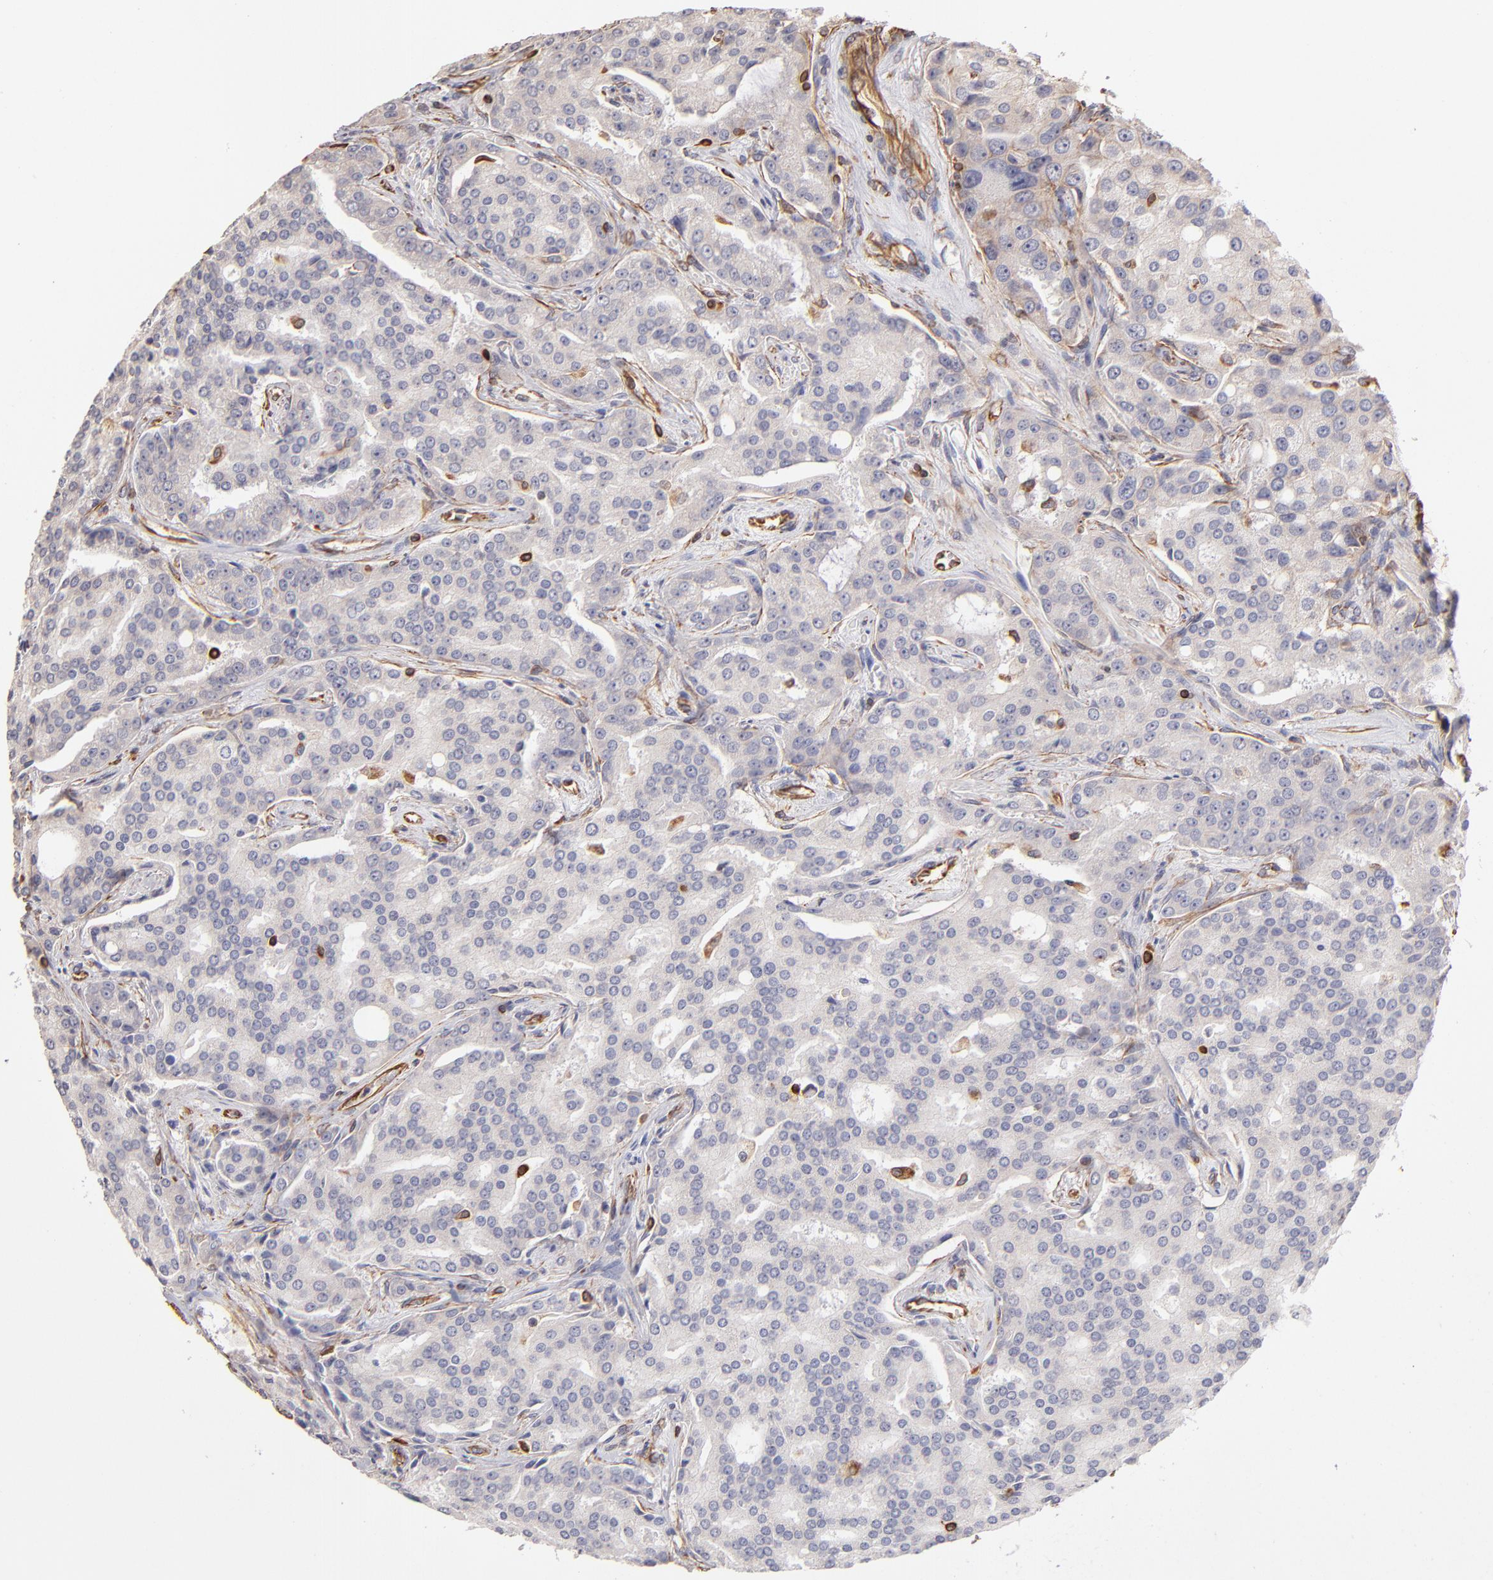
{"staining": {"intensity": "negative", "quantity": "none", "location": "none"}, "tissue": "prostate cancer", "cell_type": "Tumor cells", "image_type": "cancer", "snomed": [{"axis": "morphology", "description": "Adenocarcinoma, High grade"}, {"axis": "topography", "description": "Prostate"}], "caption": "This is an immunohistochemistry (IHC) image of prostate cancer (adenocarcinoma (high-grade)). There is no positivity in tumor cells.", "gene": "ABCC1", "patient": {"sex": "male", "age": 72}}